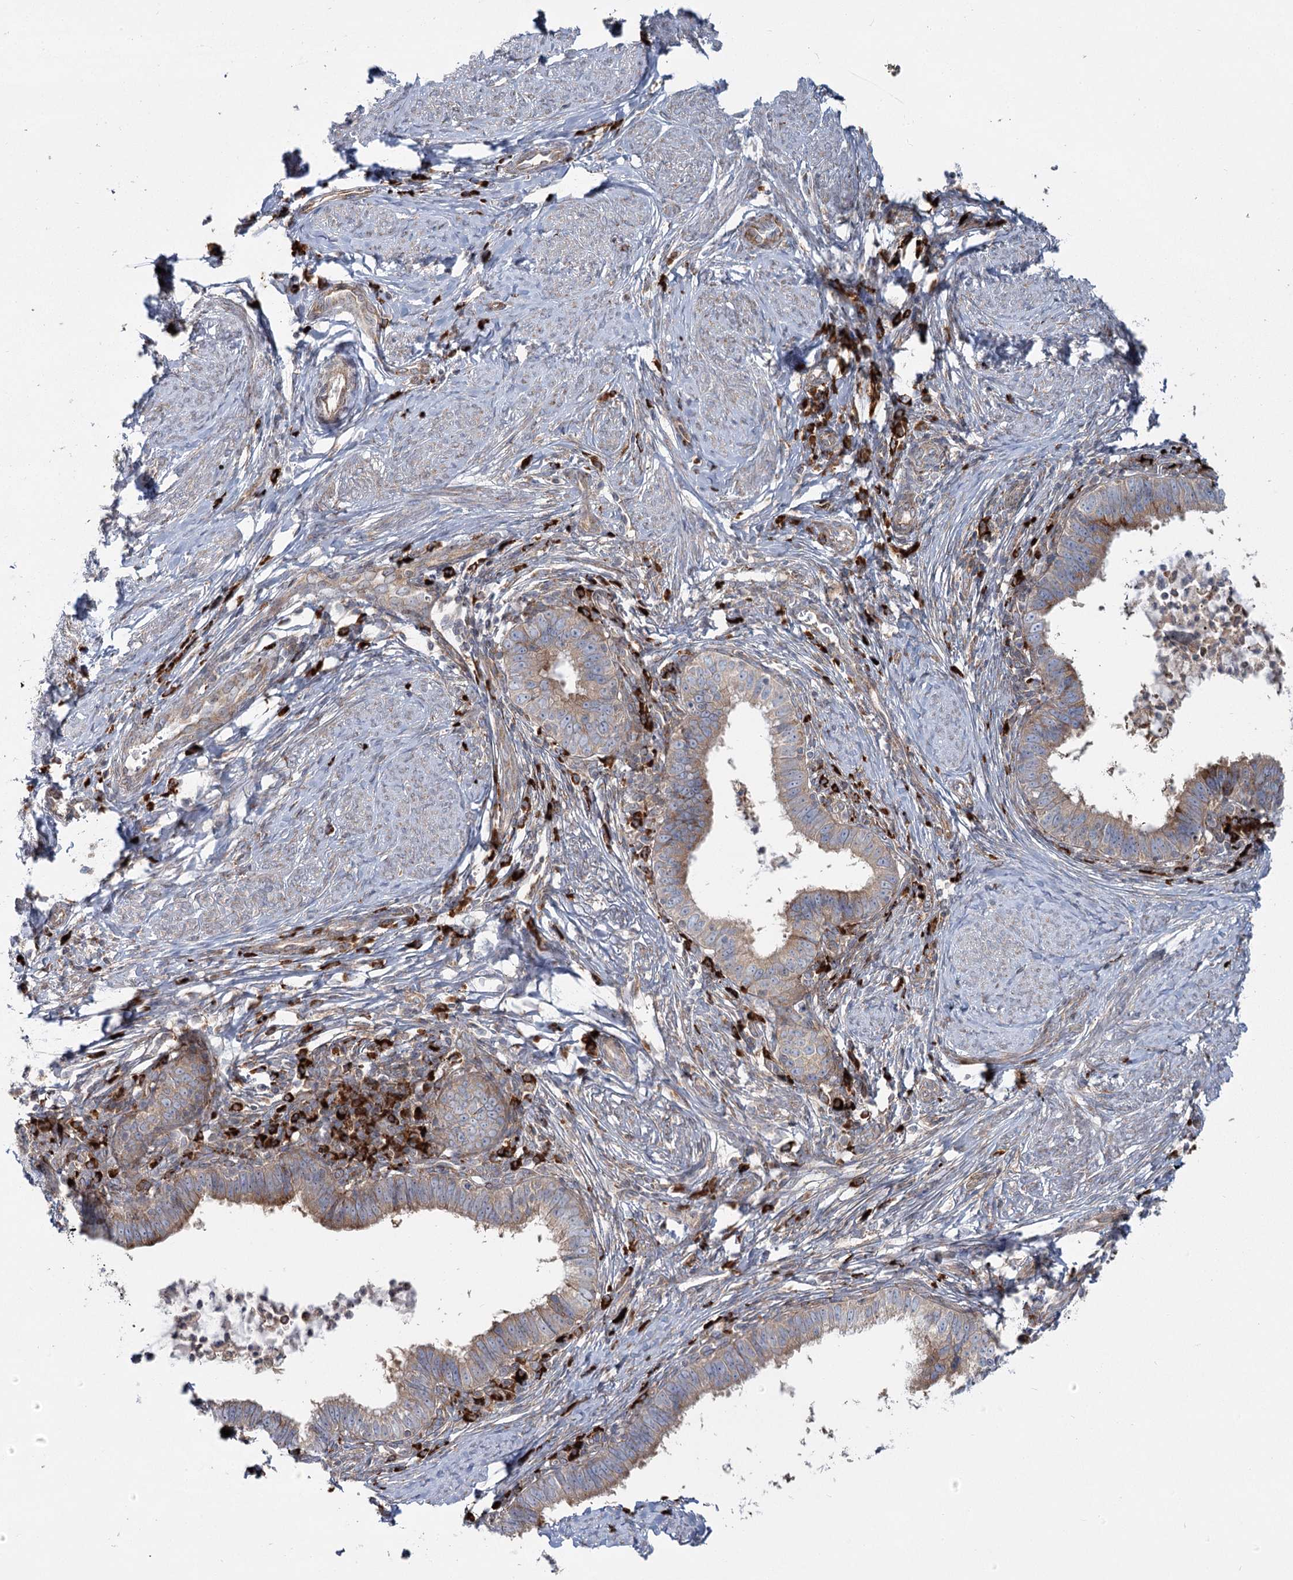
{"staining": {"intensity": "moderate", "quantity": ">75%", "location": "cytoplasmic/membranous"}, "tissue": "cervical cancer", "cell_type": "Tumor cells", "image_type": "cancer", "snomed": [{"axis": "morphology", "description": "Adenocarcinoma, NOS"}, {"axis": "topography", "description": "Cervix"}], "caption": "This is a photomicrograph of immunohistochemistry (IHC) staining of cervical cancer, which shows moderate positivity in the cytoplasmic/membranous of tumor cells.", "gene": "POGLUT1", "patient": {"sex": "female", "age": 36}}